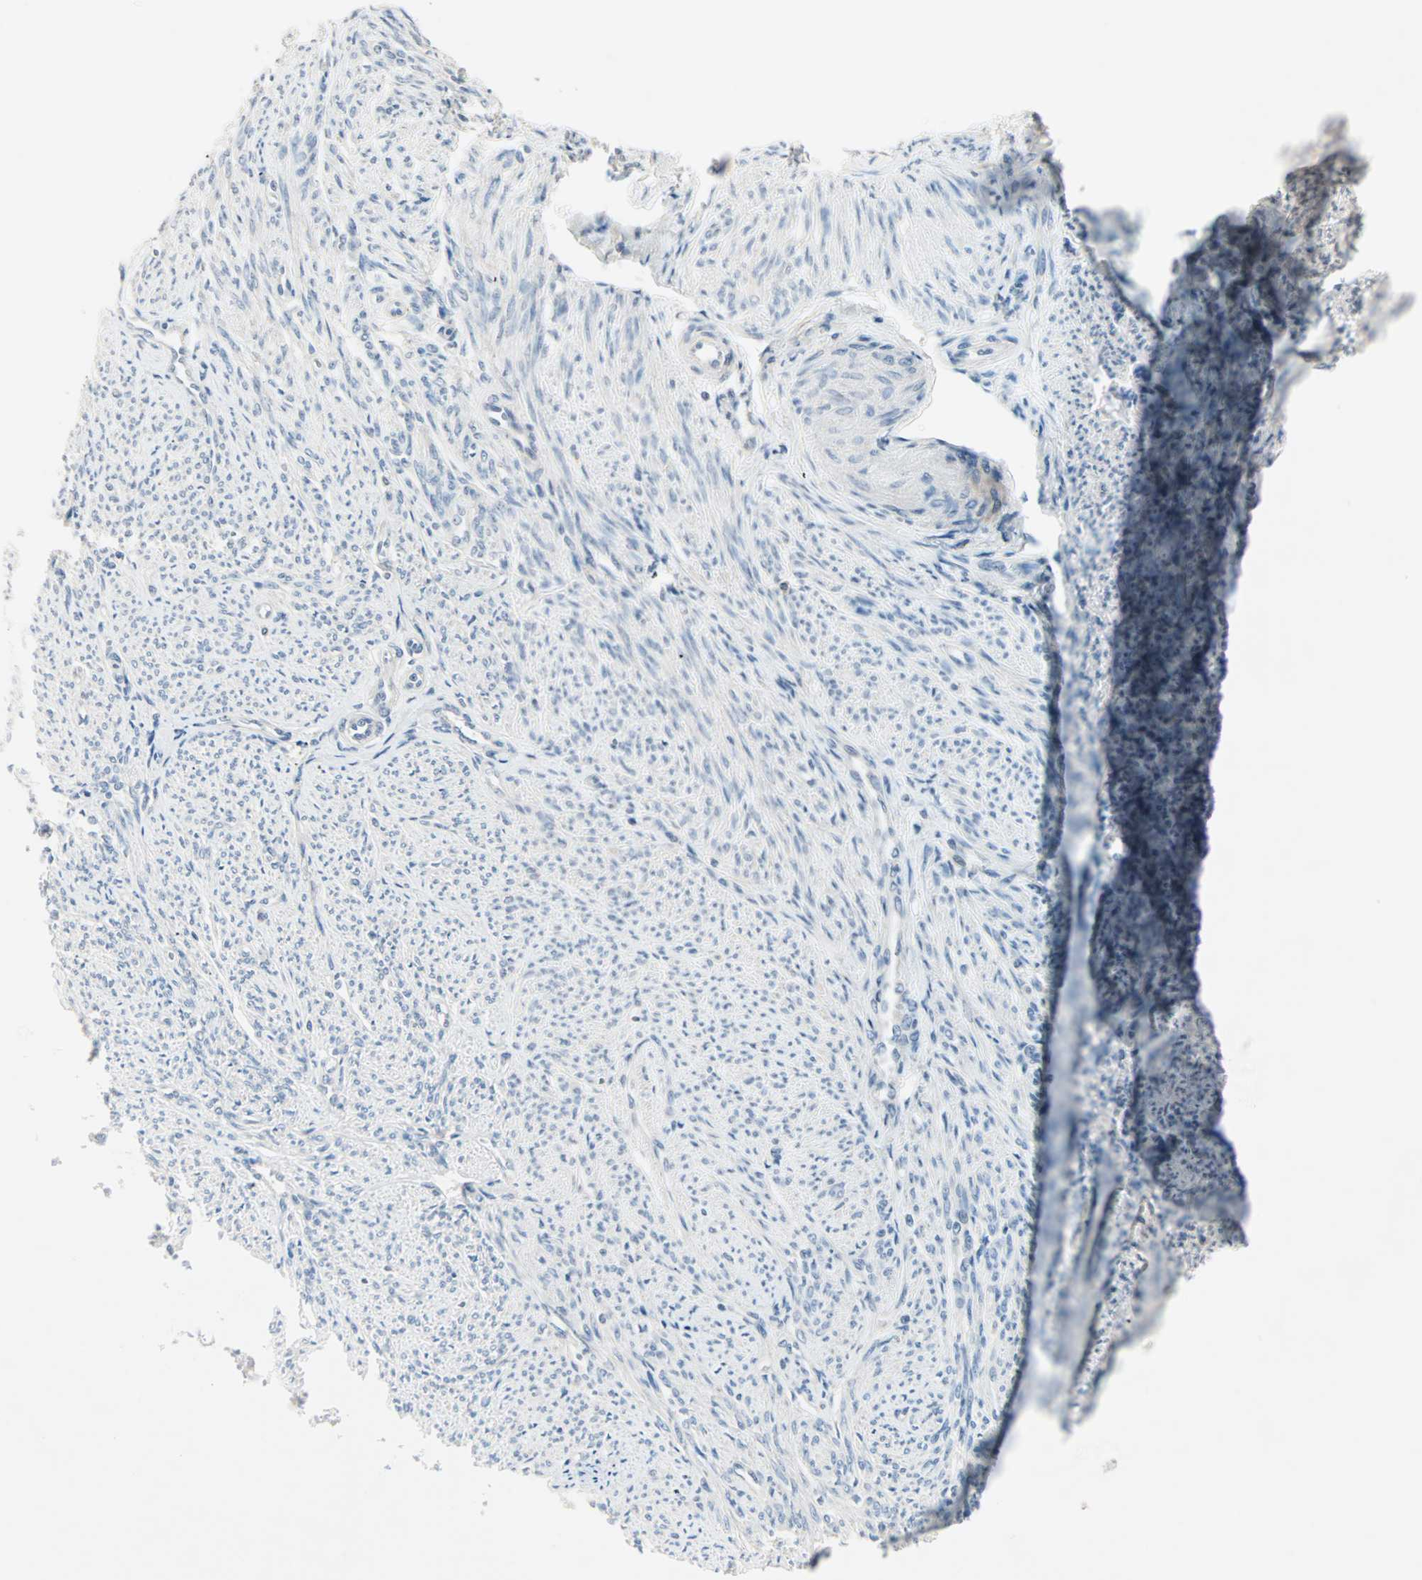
{"staining": {"intensity": "negative", "quantity": "none", "location": "none"}, "tissue": "smooth muscle", "cell_type": "Smooth muscle cells", "image_type": "normal", "snomed": [{"axis": "morphology", "description": "Normal tissue, NOS"}, {"axis": "topography", "description": "Smooth muscle"}], "caption": "A high-resolution image shows immunohistochemistry staining of unremarkable smooth muscle, which demonstrates no significant expression in smooth muscle cells. Brightfield microscopy of IHC stained with DAB (brown) and hematoxylin (blue), captured at high magnification.", "gene": "CCNE2", "patient": {"sex": "female", "age": 65}}